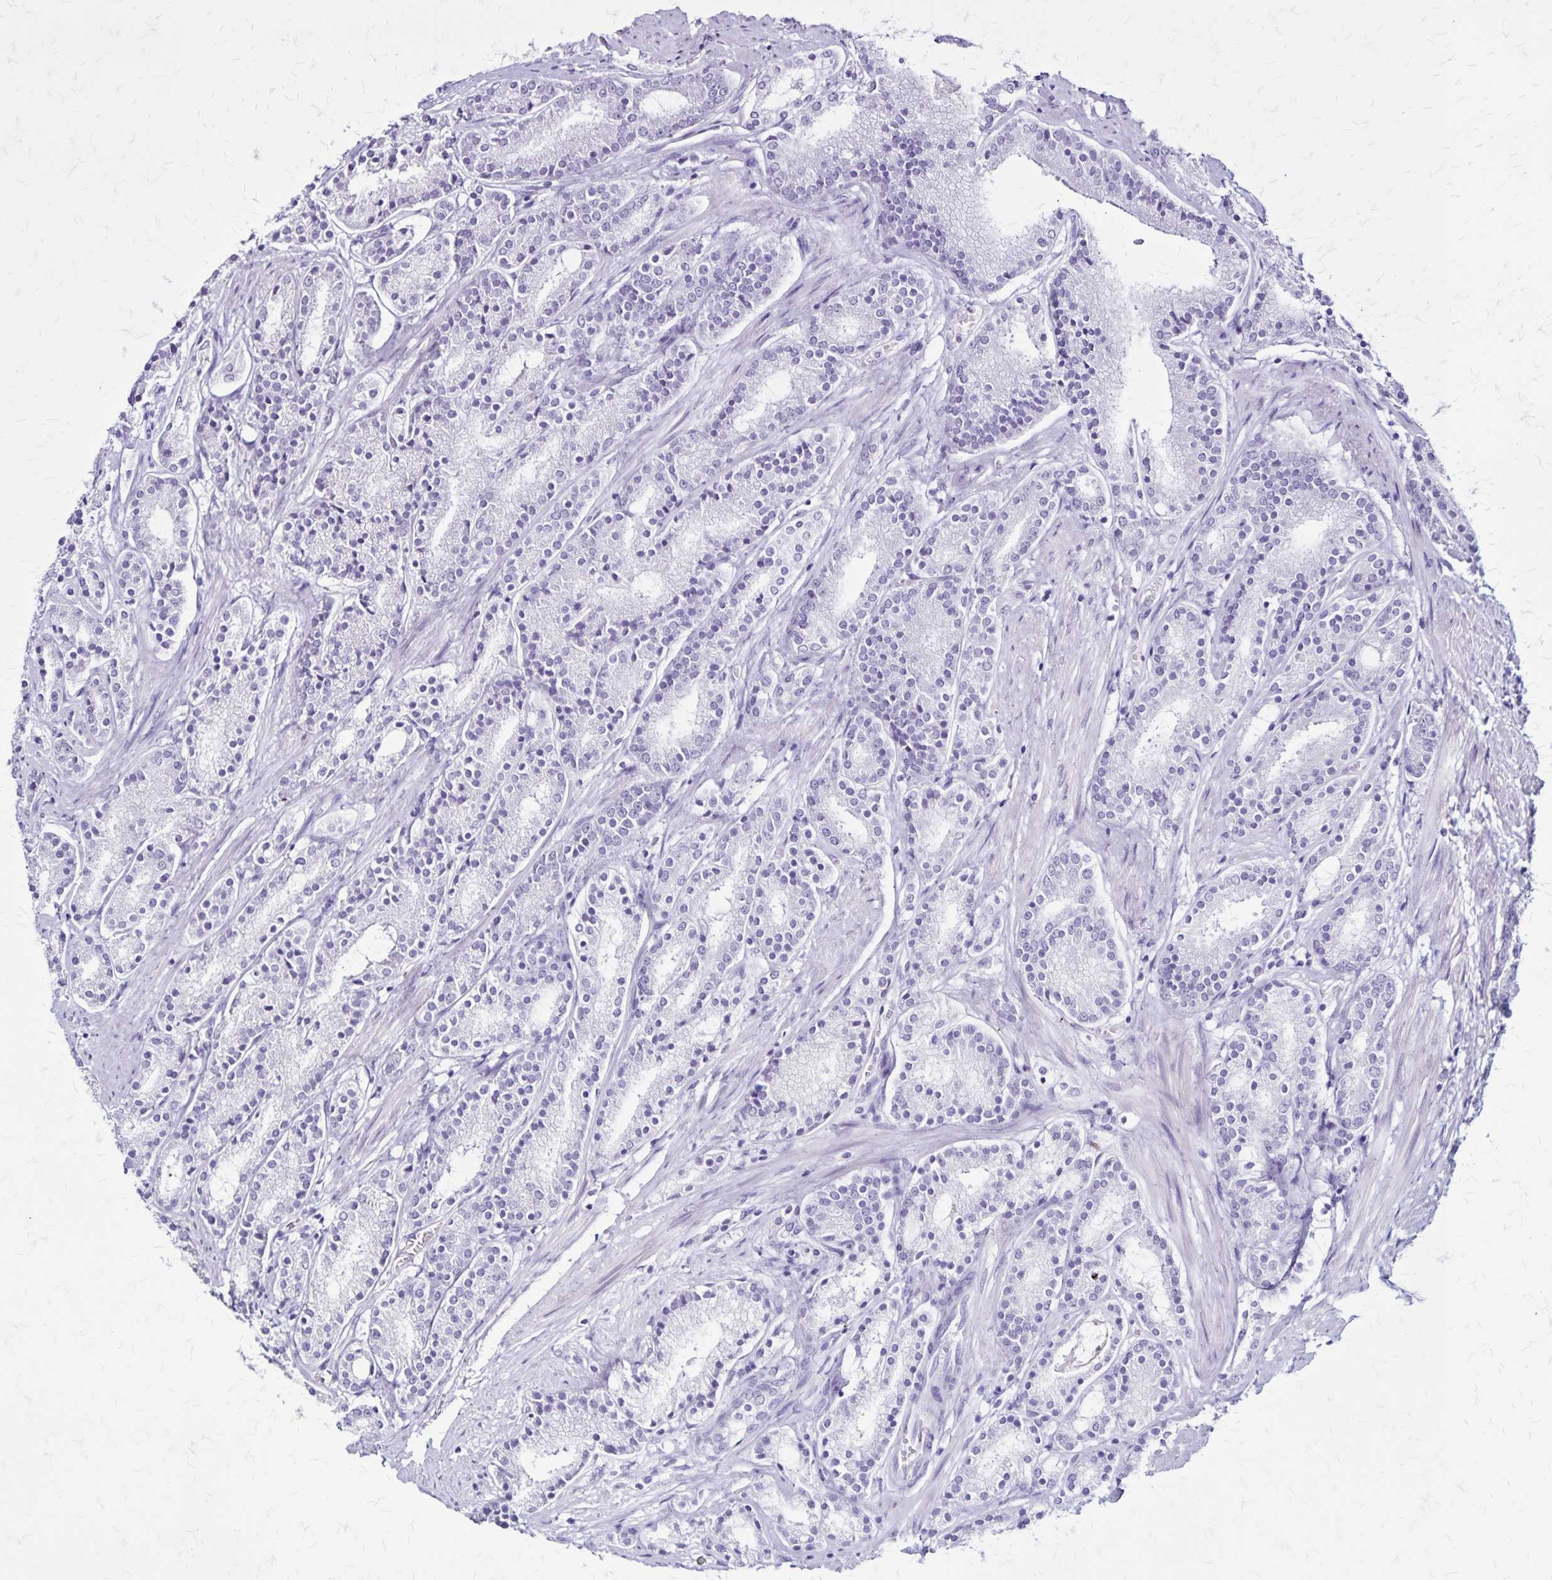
{"staining": {"intensity": "negative", "quantity": "none", "location": "none"}, "tissue": "prostate cancer", "cell_type": "Tumor cells", "image_type": "cancer", "snomed": [{"axis": "morphology", "description": "Adenocarcinoma, High grade"}, {"axis": "topography", "description": "Prostate"}], "caption": "This is an immunohistochemistry micrograph of prostate adenocarcinoma (high-grade). There is no positivity in tumor cells.", "gene": "KRT2", "patient": {"sex": "male", "age": 63}}